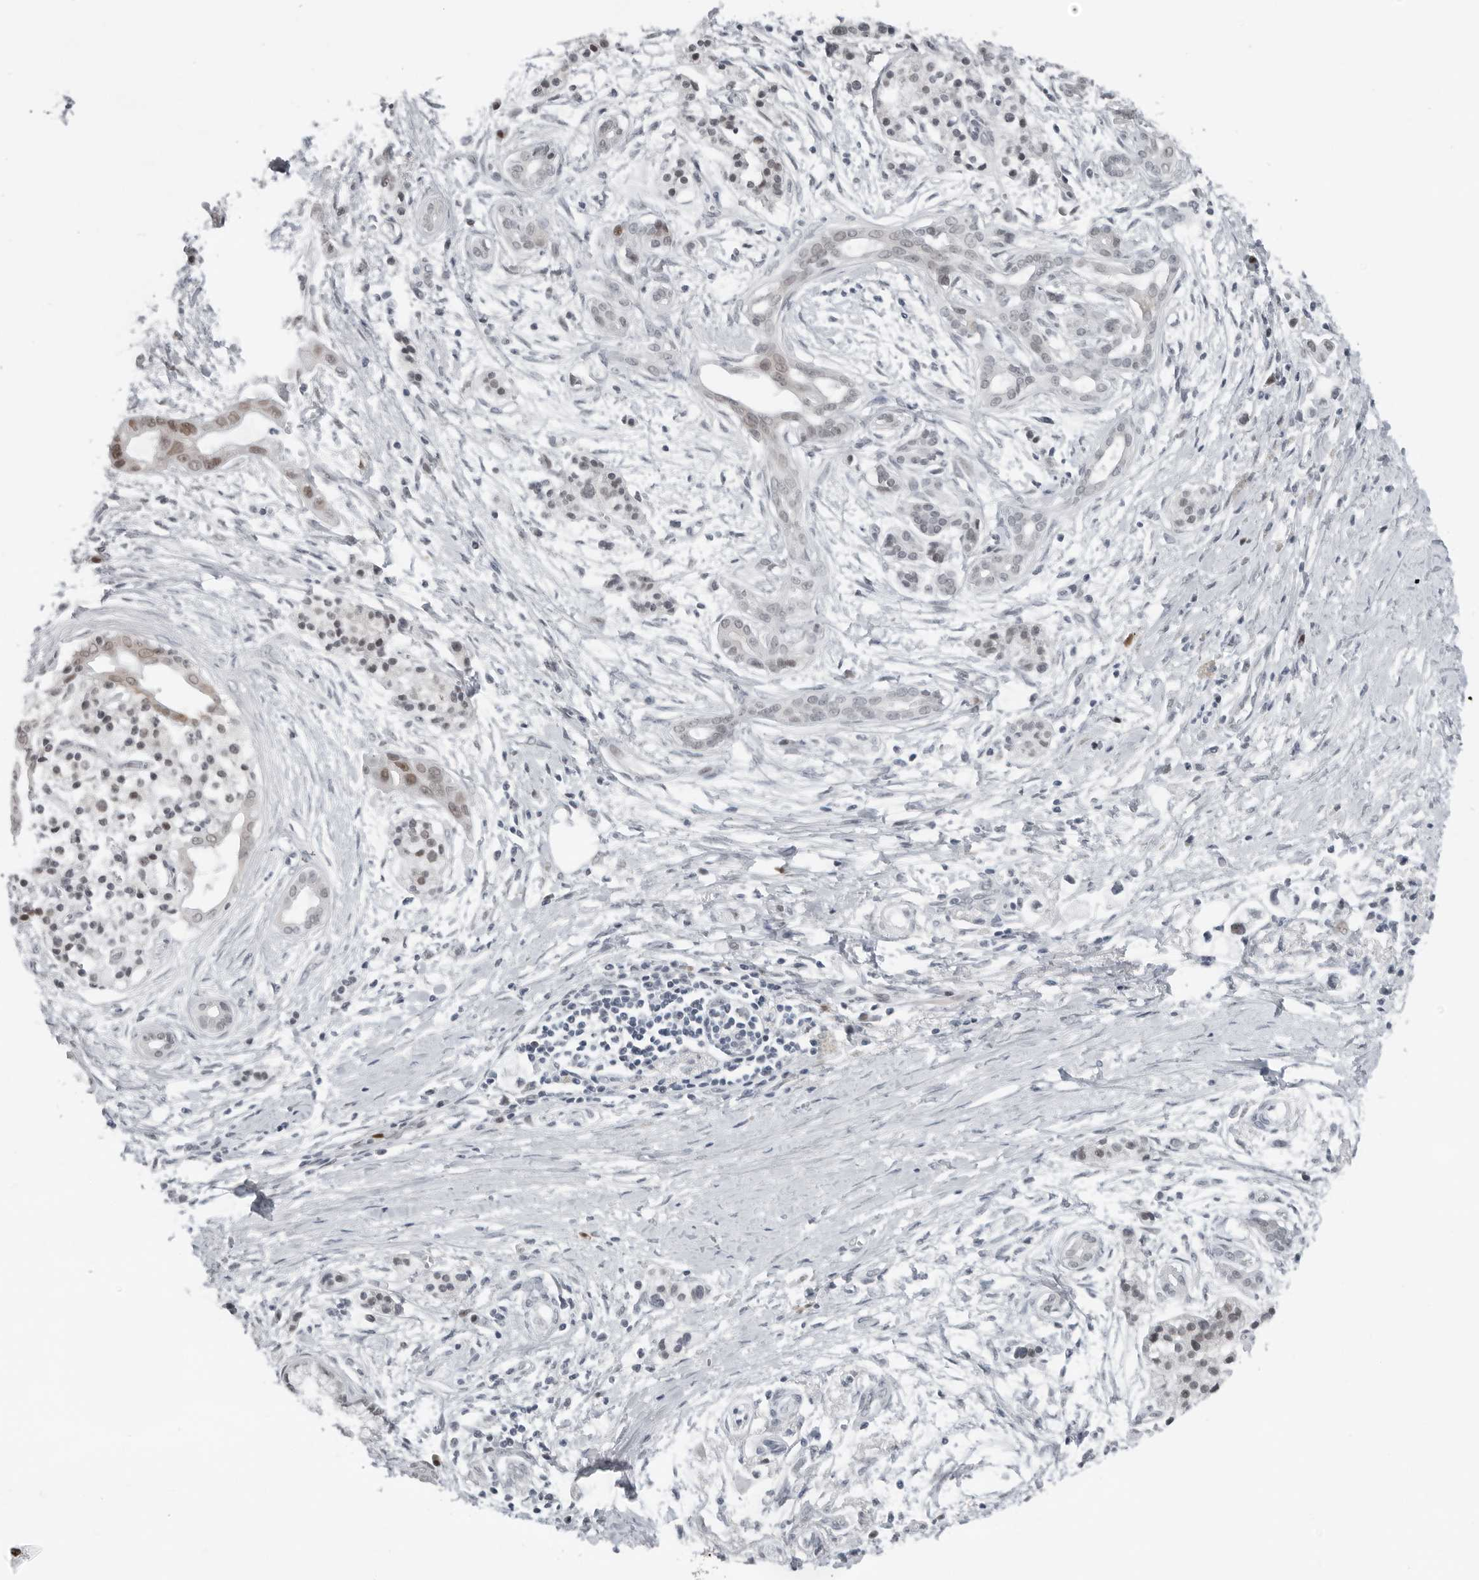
{"staining": {"intensity": "weak", "quantity": "<25%", "location": "nuclear"}, "tissue": "pancreatic cancer", "cell_type": "Tumor cells", "image_type": "cancer", "snomed": [{"axis": "morphology", "description": "Adenocarcinoma, NOS"}, {"axis": "topography", "description": "Pancreas"}], "caption": "Immunohistochemistry (IHC) micrograph of human pancreatic cancer stained for a protein (brown), which exhibits no positivity in tumor cells.", "gene": "PPP1R42", "patient": {"sex": "male", "age": 59}}